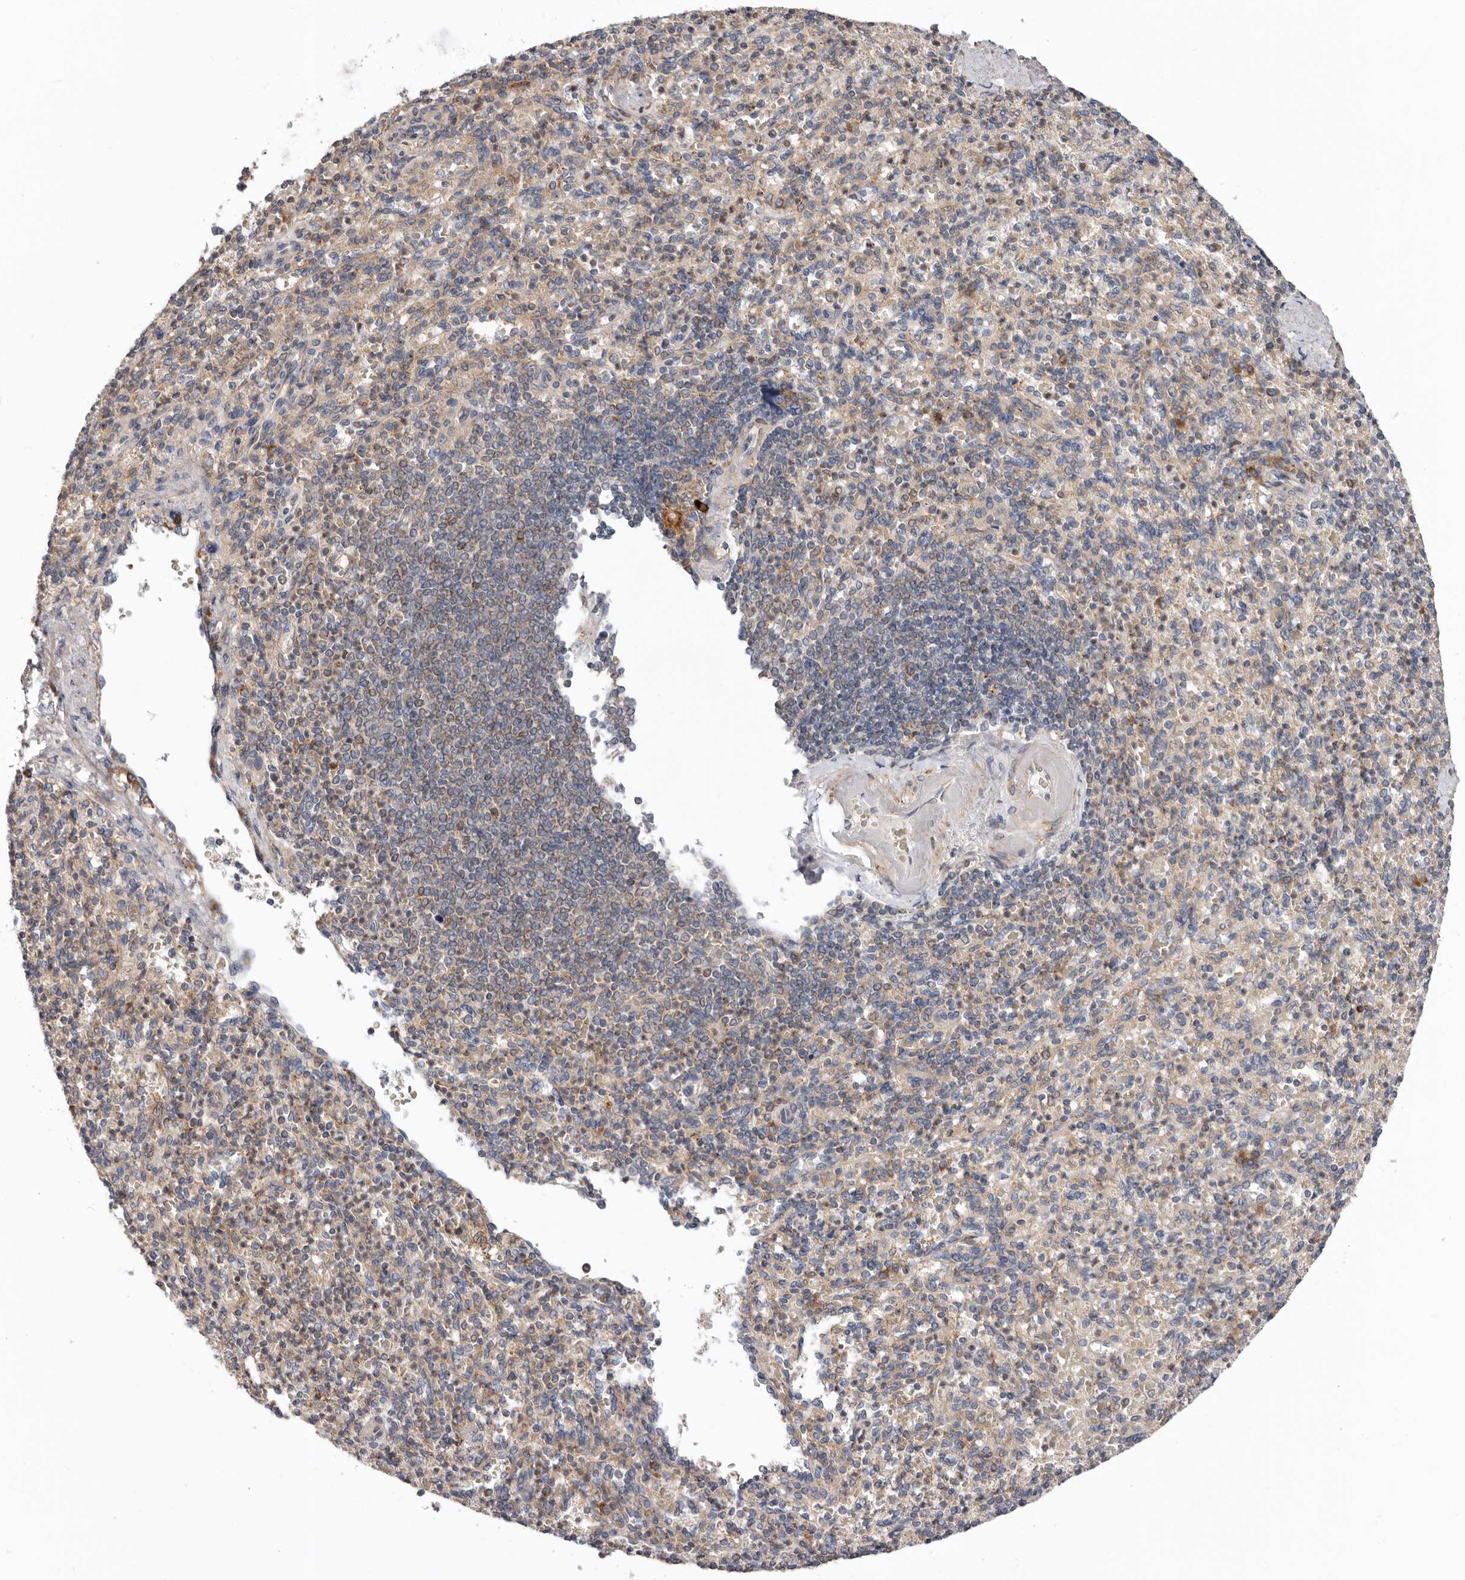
{"staining": {"intensity": "negative", "quantity": "none", "location": "none"}, "tissue": "spleen", "cell_type": "Cells in red pulp", "image_type": "normal", "snomed": [{"axis": "morphology", "description": "Normal tissue, NOS"}, {"axis": "topography", "description": "Spleen"}], "caption": "High power microscopy histopathology image of an IHC micrograph of normal spleen, revealing no significant expression in cells in red pulp. Brightfield microscopy of immunohistochemistry (IHC) stained with DAB (3,3'-diaminobenzidine) (brown) and hematoxylin (blue), captured at high magnification.", "gene": "TMUB1", "patient": {"sex": "female", "age": 74}}